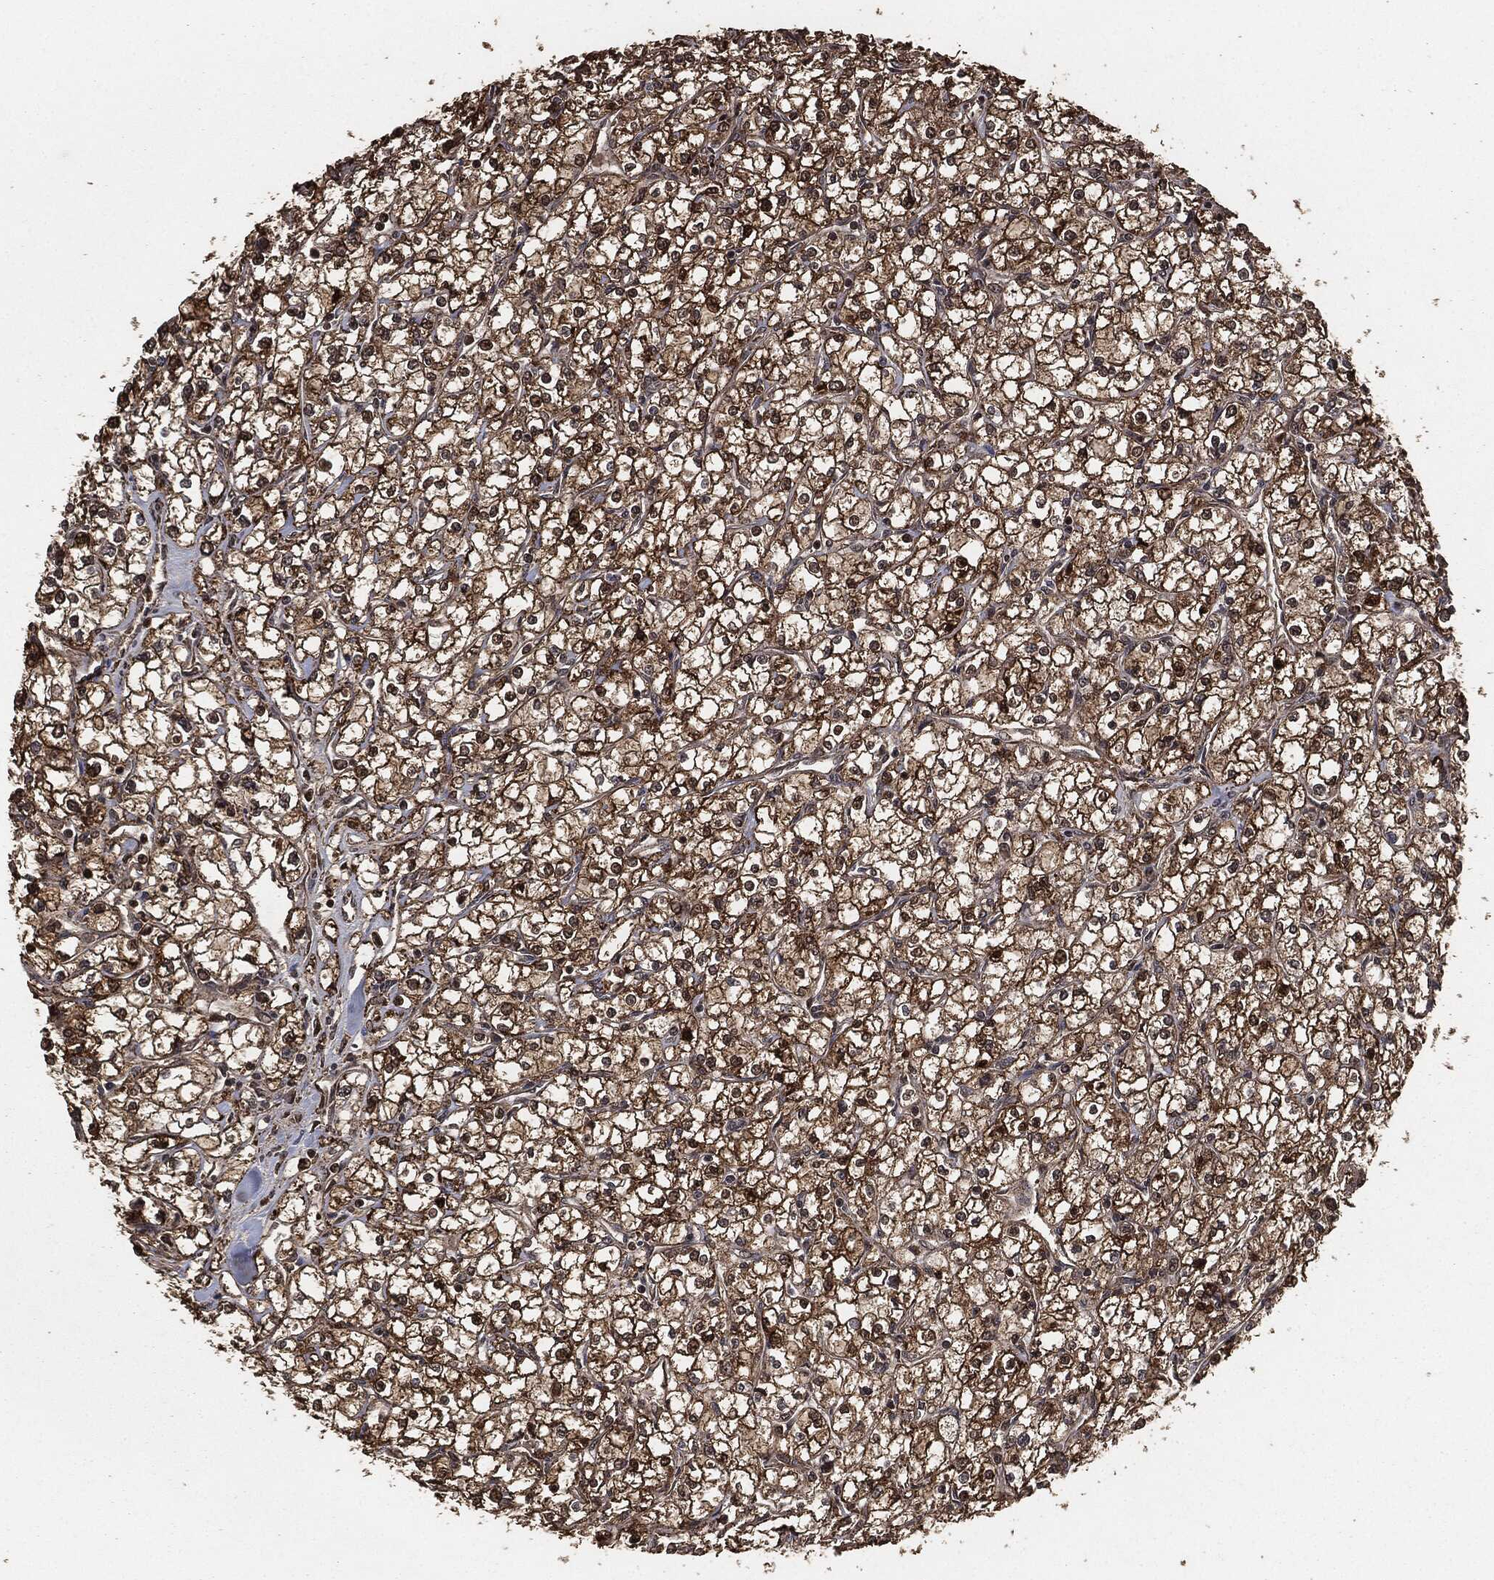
{"staining": {"intensity": "strong", "quantity": "25%-75%", "location": "cytoplasmic/membranous"}, "tissue": "renal cancer", "cell_type": "Tumor cells", "image_type": "cancer", "snomed": [{"axis": "morphology", "description": "Adenocarcinoma, NOS"}, {"axis": "topography", "description": "Kidney"}], "caption": "Protein expression analysis of adenocarcinoma (renal) demonstrates strong cytoplasmic/membranous staining in about 25%-75% of tumor cells.", "gene": "EGFR", "patient": {"sex": "male", "age": 67}}